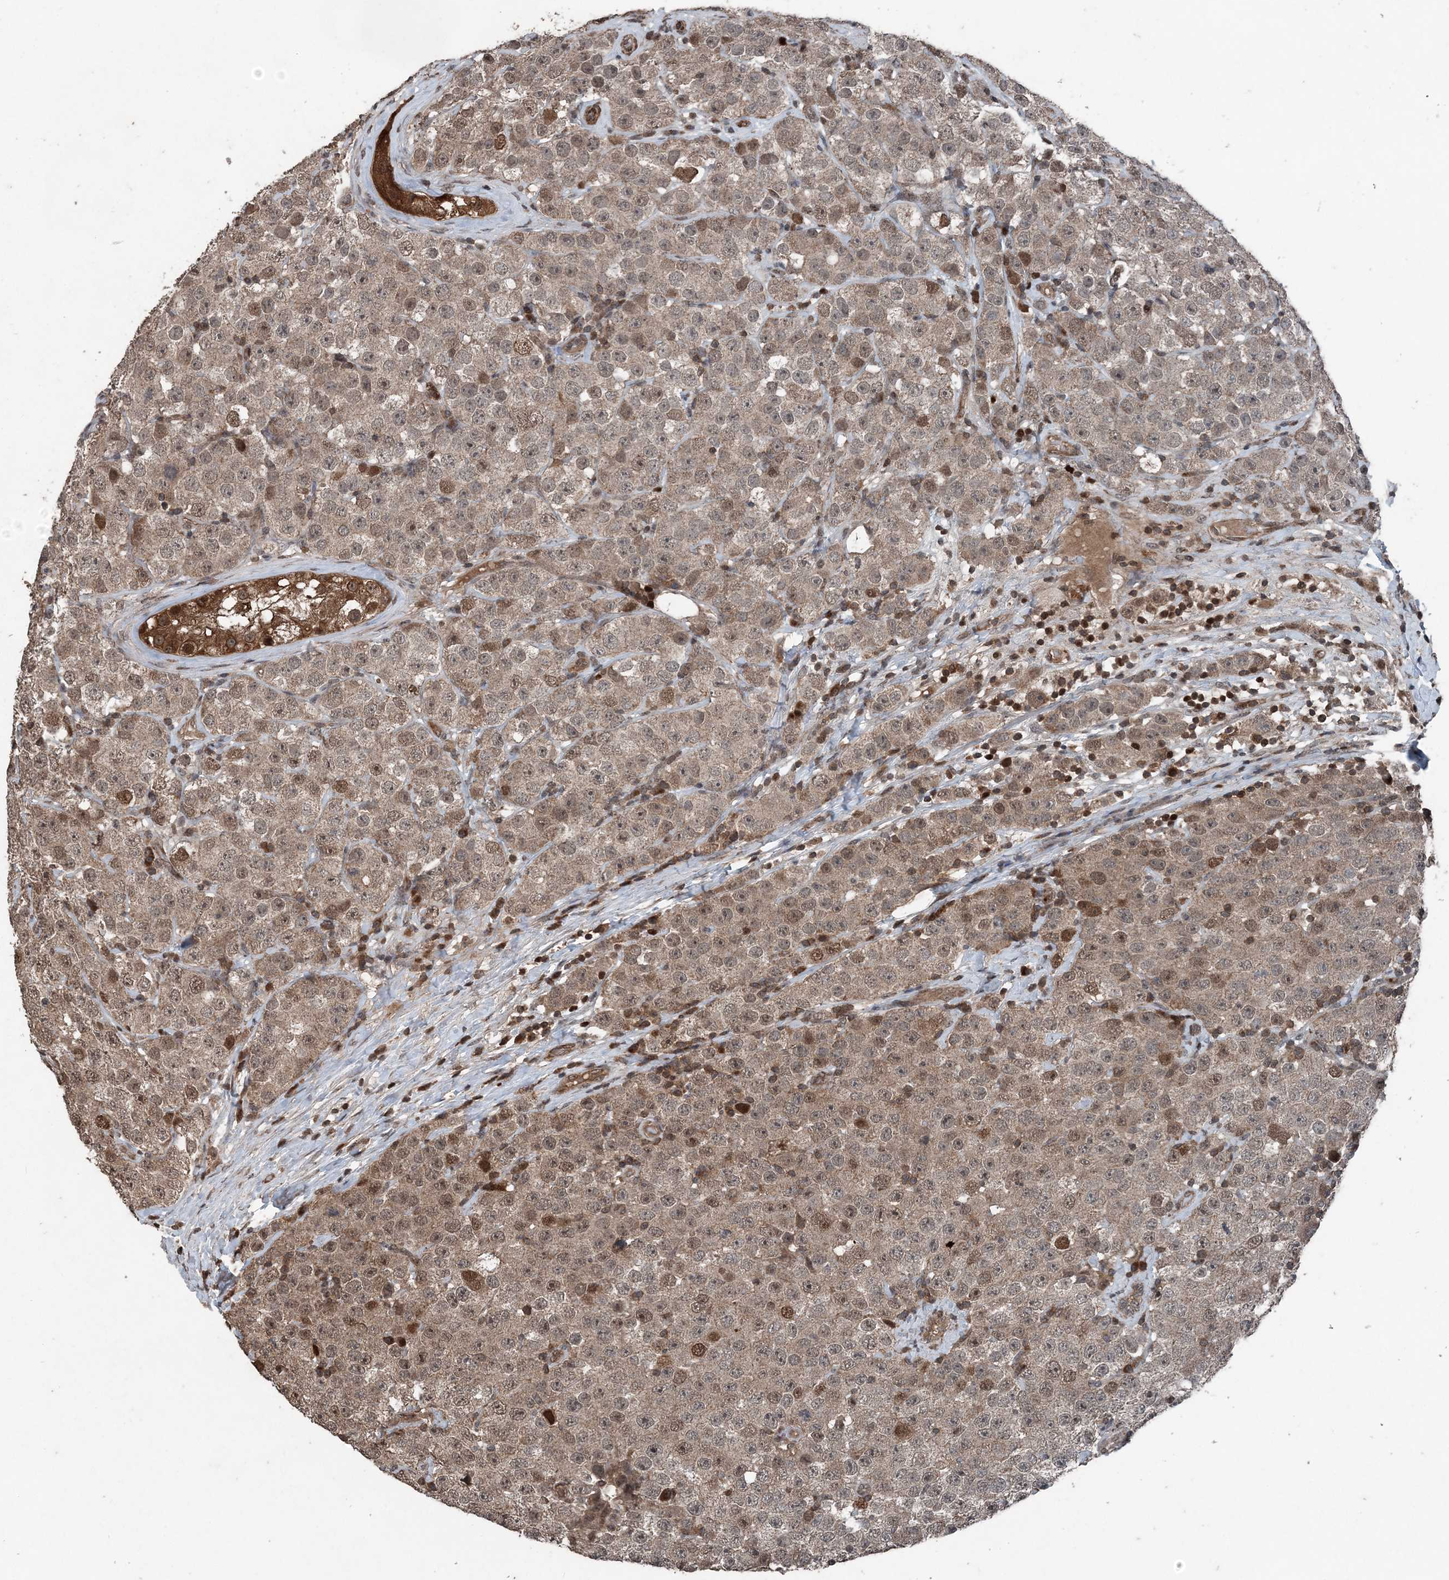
{"staining": {"intensity": "moderate", "quantity": "25%-75%", "location": "cytoplasmic/membranous,nuclear"}, "tissue": "testis cancer", "cell_type": "Tumor cells", "image_type": "cancer", "snomed": [{"axis": "morphology", "description": "Seminoma, NOS"}, {"axis": "topography", "description": "Testis"}], "caption": "Testis cancer tissue exhibits moderate cytoplasmic/membranous and nuclear positivity in about 25%-75% of tumor cells, visualized by immunohistochemistry.", "gene": "CFL1", "patient": {"sex": "male", "age": 28}}